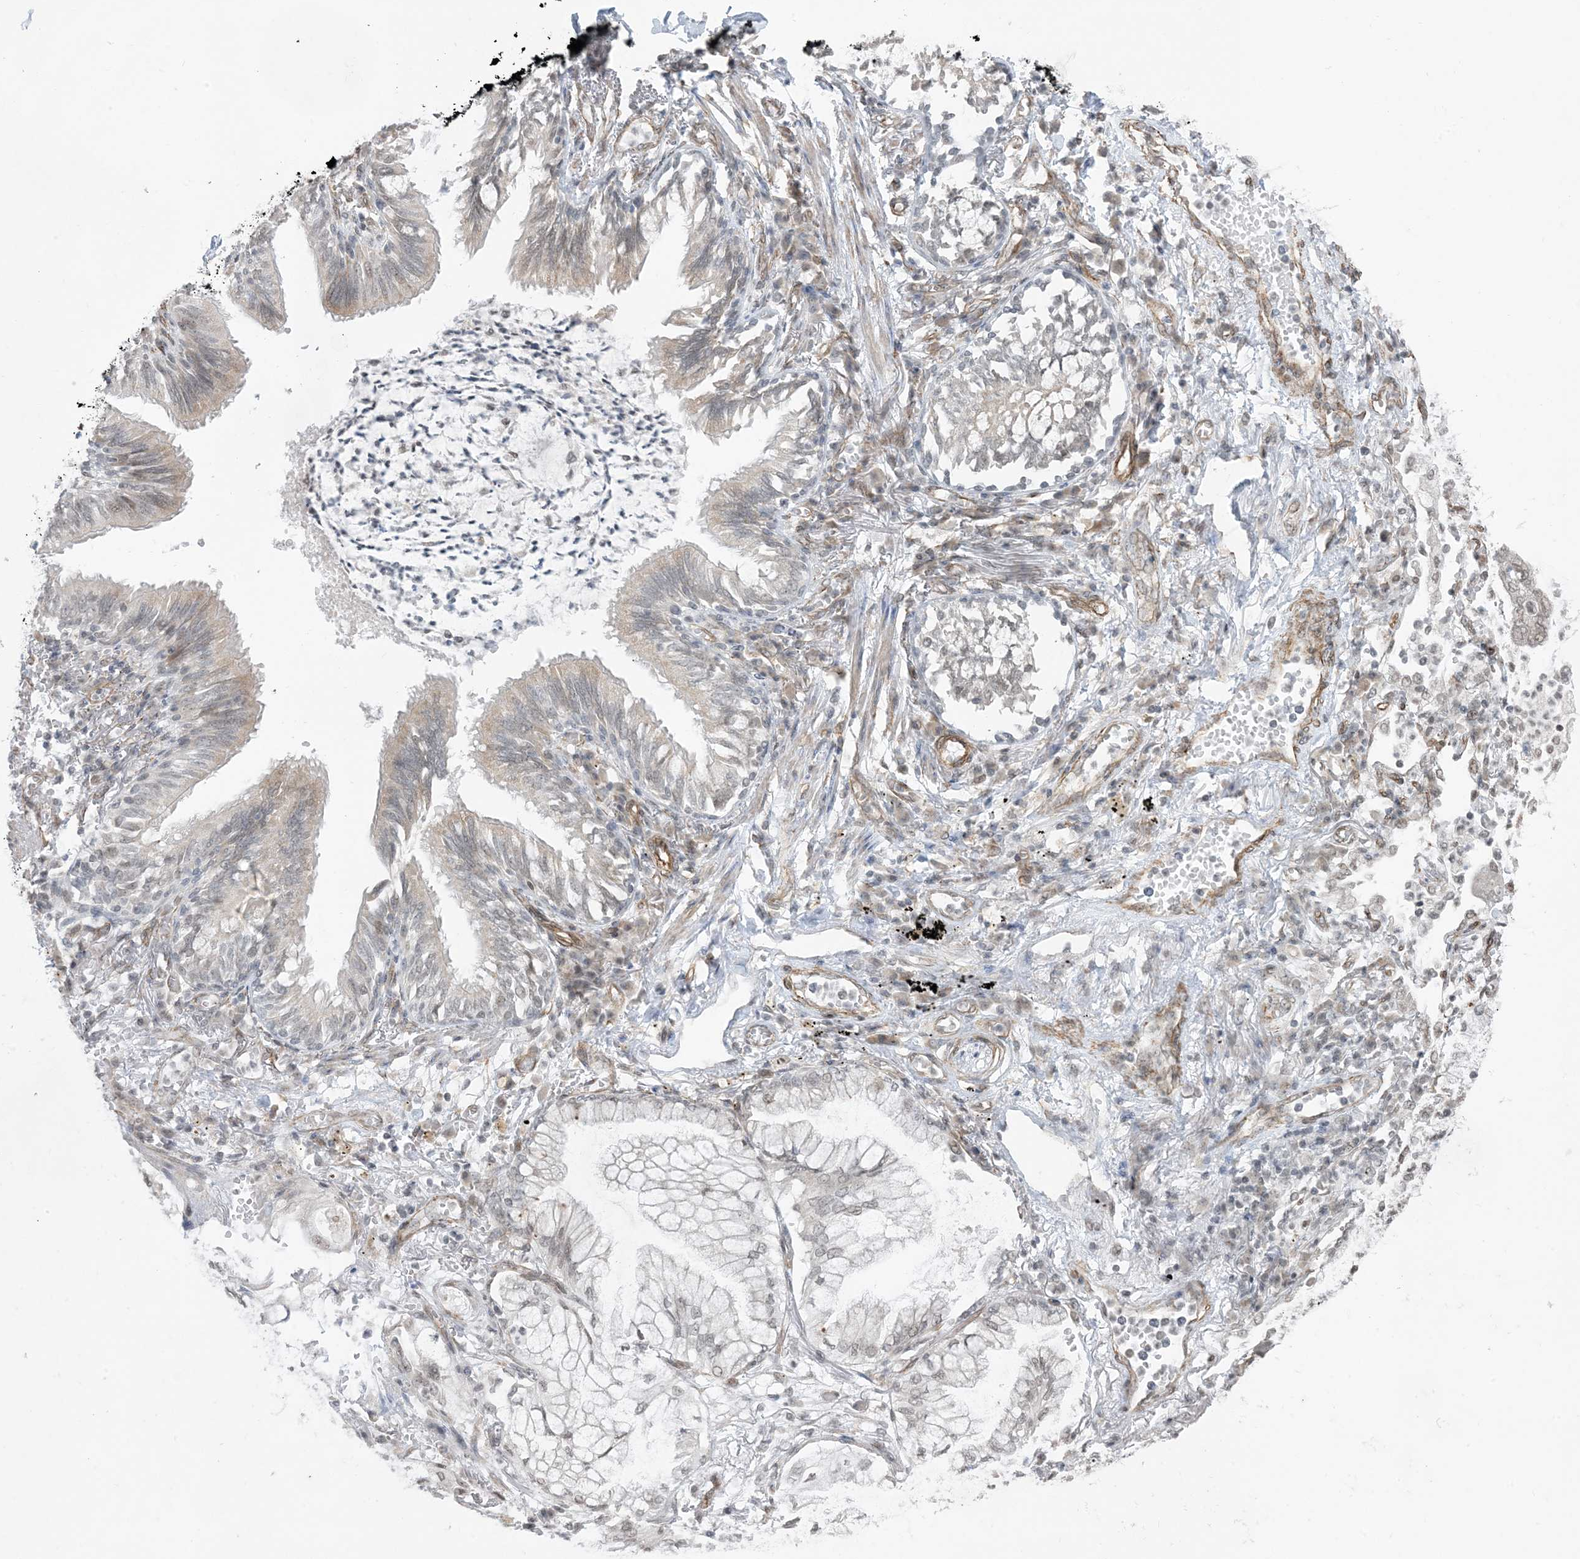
{"staining": {"intensity": "negative", "quantity": "none", "location": "none"}, "tissue": "lung cancer", "cell_type": "Tumor cells", "image_type": "cancer", "snomed": [{"axis": "morphology", "description": "Adenocarcinoma, NOS"}, {"axis": "topography", "description": "Lung"}], "caption": "This is an IHC photomicrograph of lung cancer. There is no expression in tumor cells.", "gene": "CHCHD4", "patient": {"sex": "female", "age": 70}}